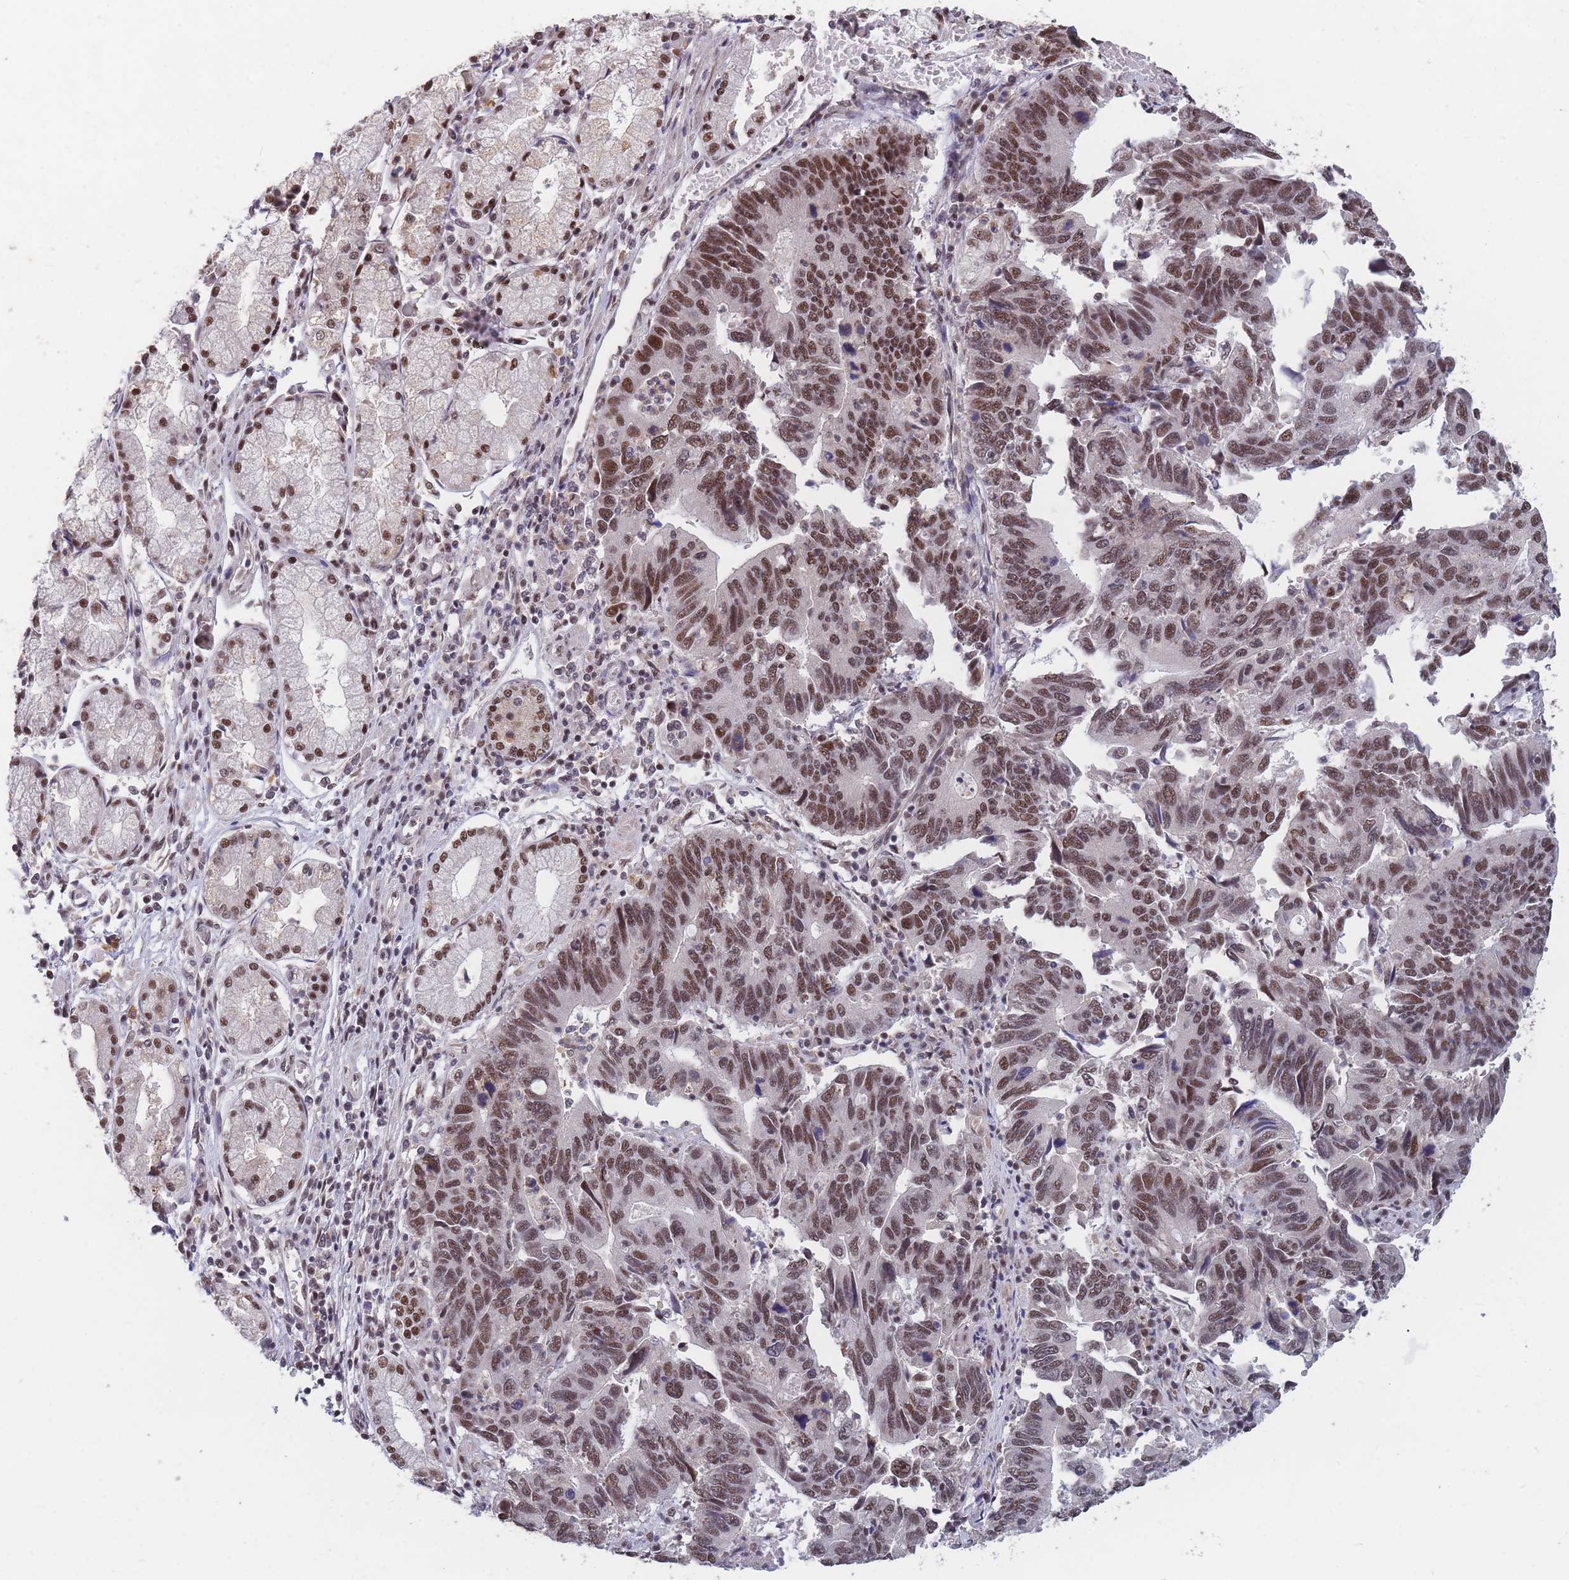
{"staining": {"intensity": "moderate", "quantity": ">75%", "location": "nuclear"}, "tissue": "stomach cancer", "cell_type": "Tumor cells", "image_type": "cancer", "snomed": [{"axis": "morphology", "description": "Adenocarcinoma, NOS"}, {"axis": "topography", "description": "Stomach"}], "caption": "Immunohistochemical staining of adenocarcinoma (stomach) shows medium levels of moderate nuclear positivity in approximately >75% of tumor cells.", "gene": "SNRPA1", "patient": {"sex": "male", "age": 59}}